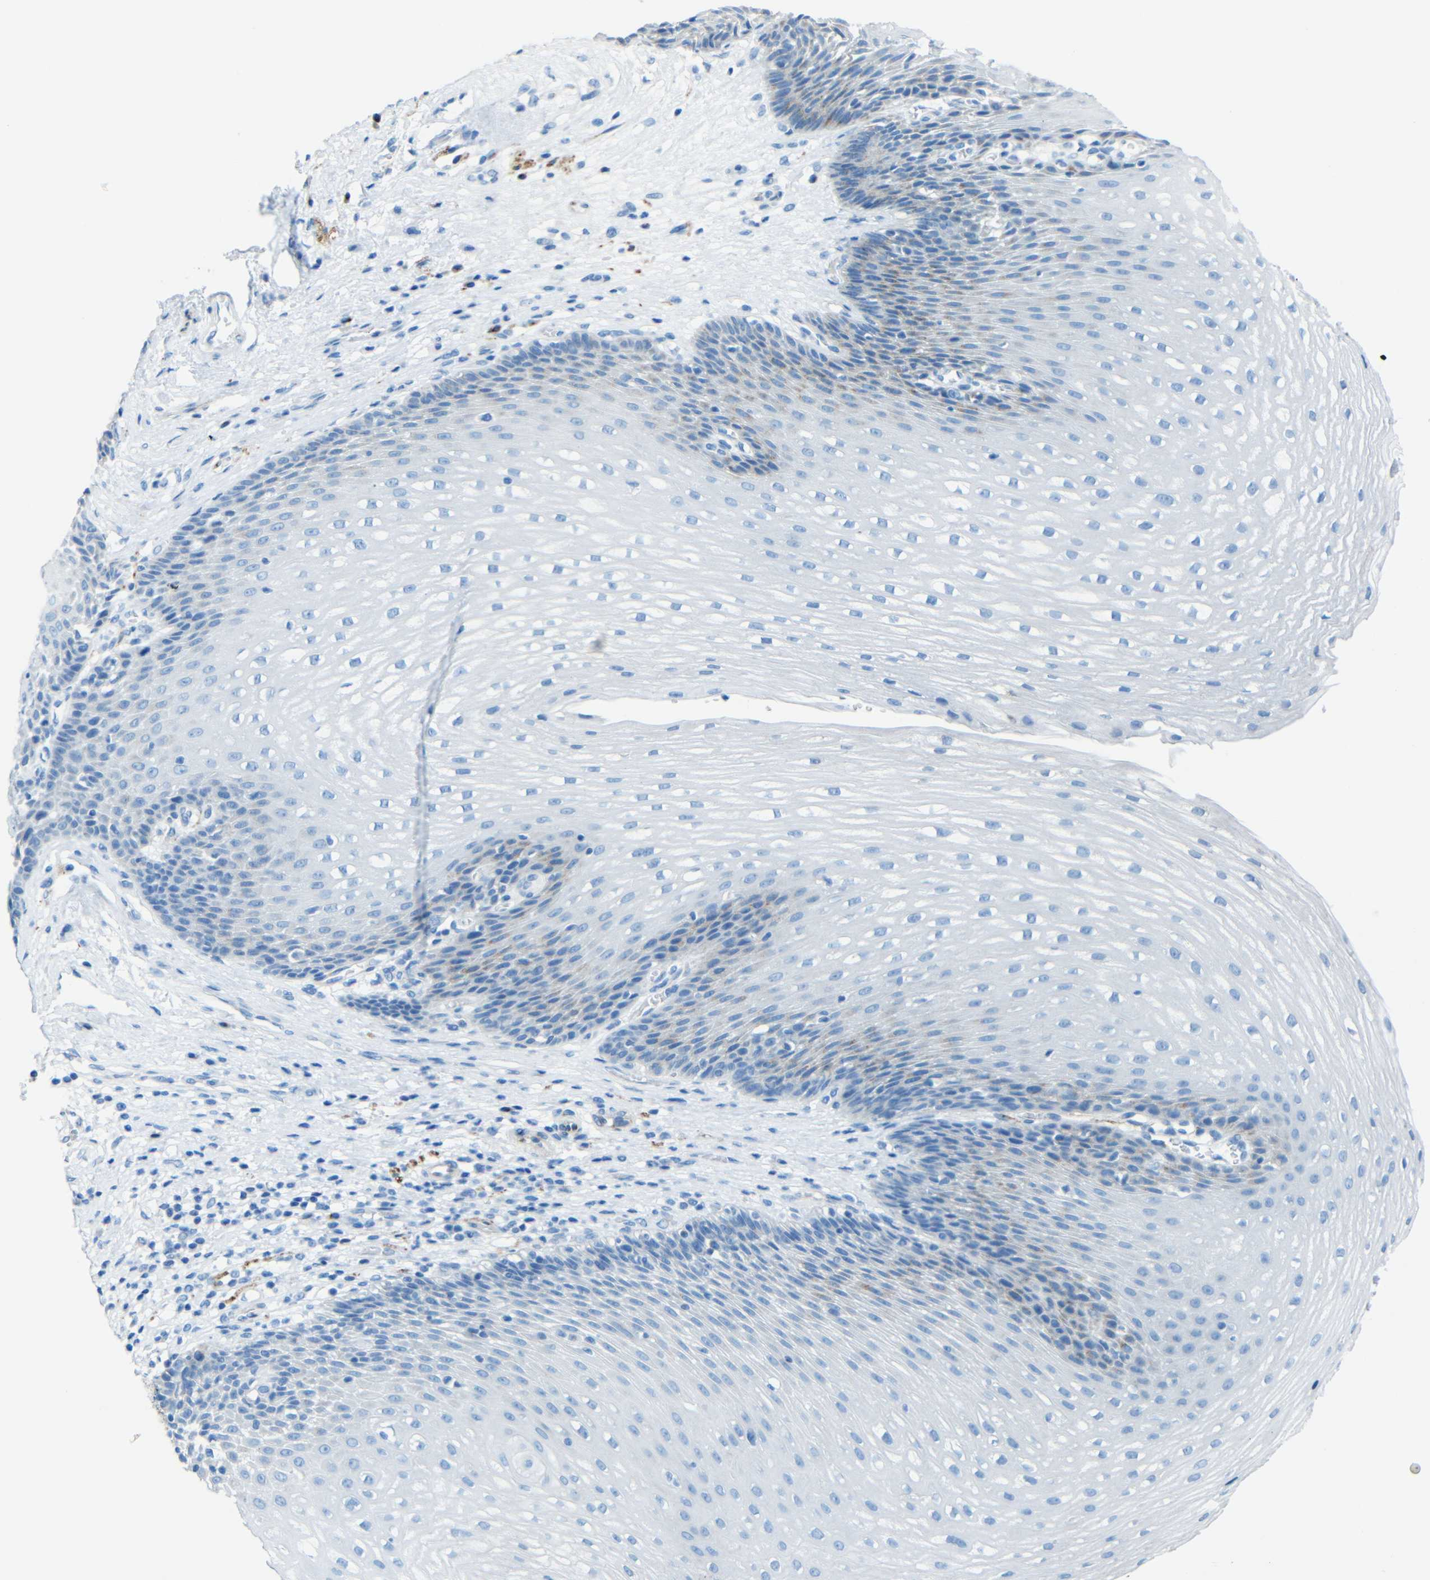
{"staining": {"intensity": "negative", "quantity": "none", "location": "none"}, "tissue": "esophagus", "cell_type": "Squamous epithelial cells", "image_type": "normal", "snomed": [{"axis": "morphology", "description": "Normal tissue, NOS"}, {"axis": "topography", "description": "Esophagus"}], "caption": "There is no significant staining in squamous epithelial cells of esophagus. Nuclei are stained in blue.", "gene": "TUBB4B", "patient": {"sex": "male", "age": 48}}